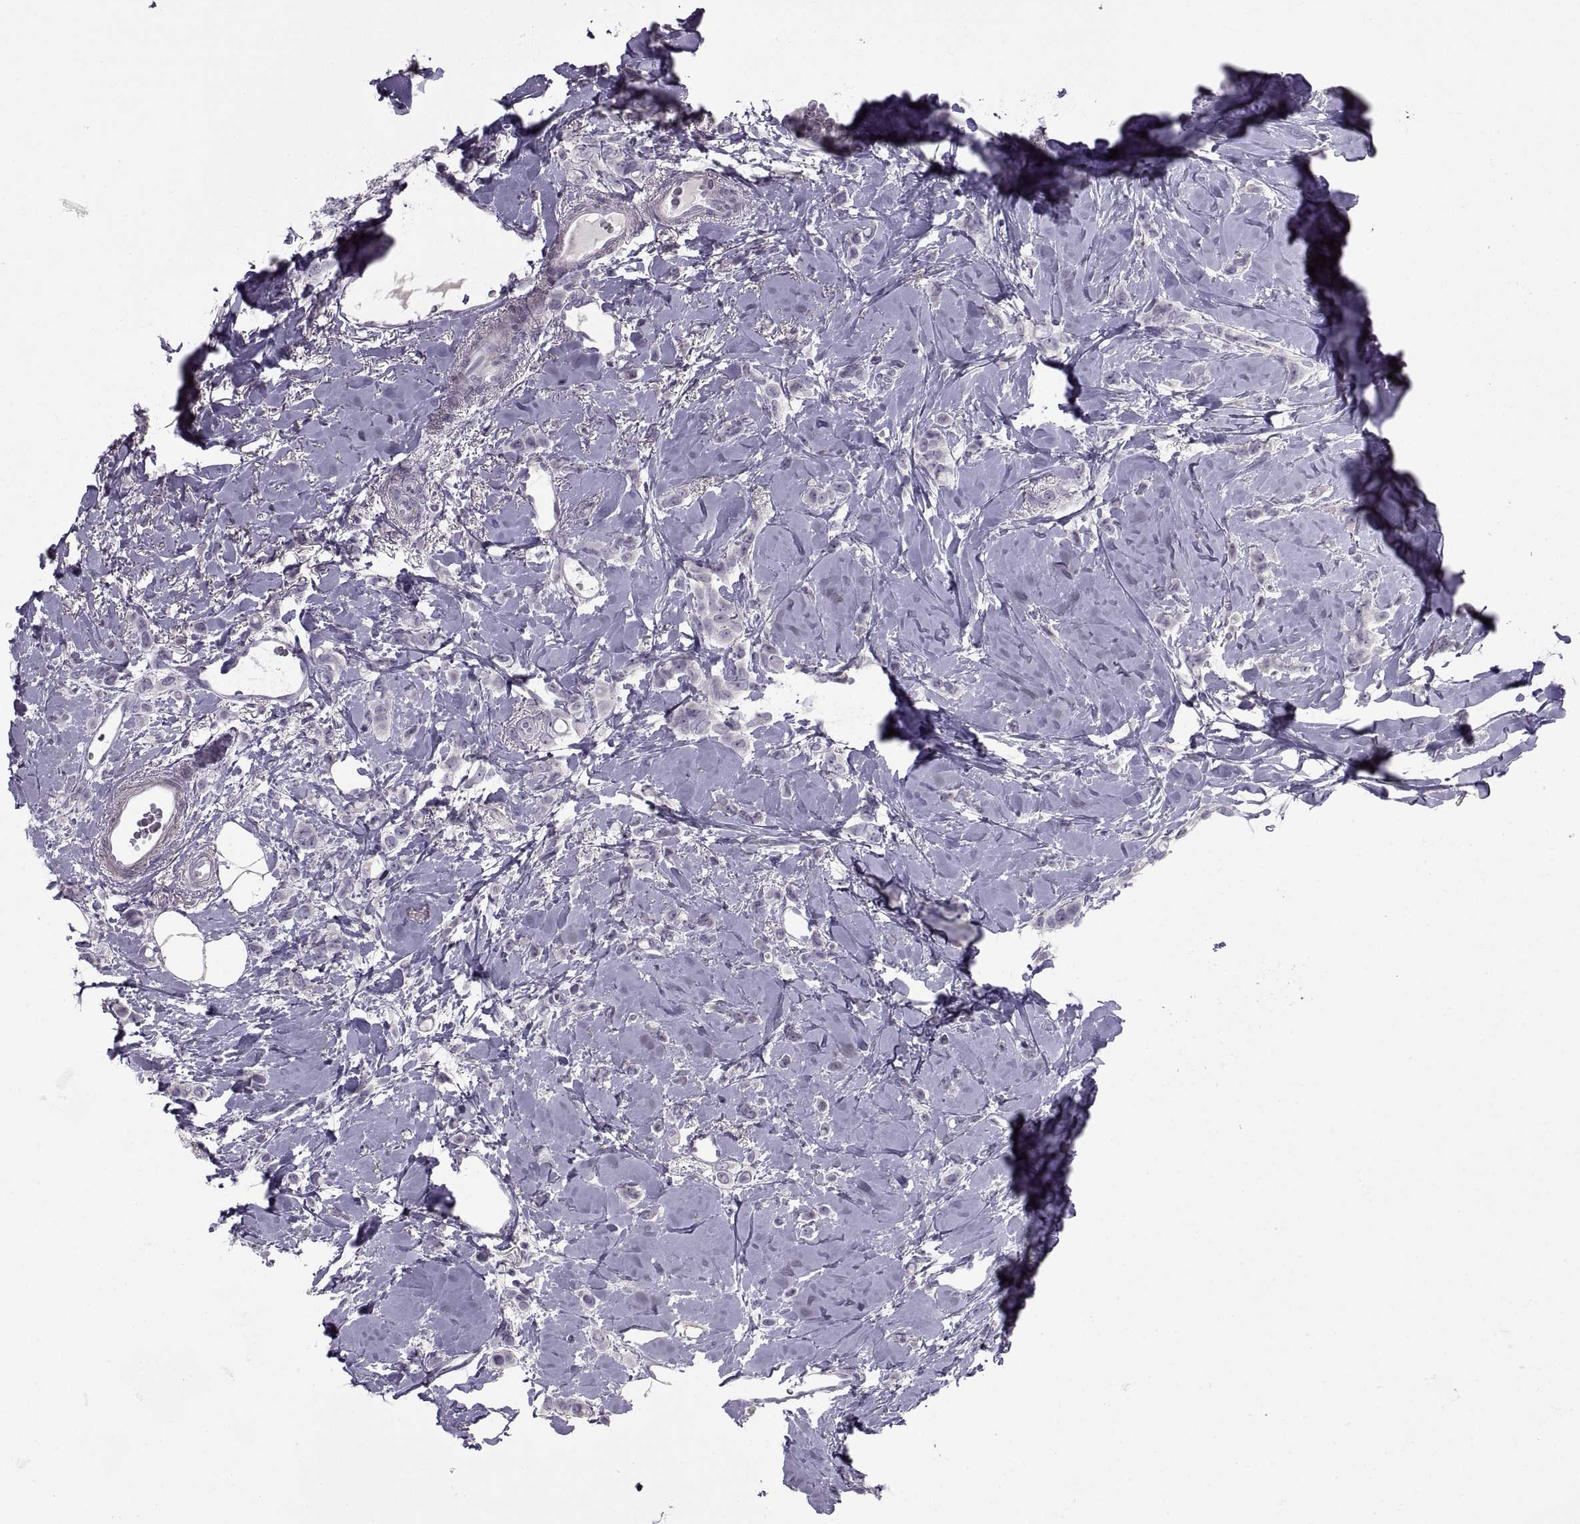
{"staining": {"intensity": "negative", "quantity": "none", "location": "none"}, "tissue": "breast cancer", "cell_type": "Tumor cells", "image_type": "cancer", "snomed": [{"axis": "morphology", "description": "Lobular carcinoma"}, {"axis": "topography", "description": "Breast"}], "caption": "Tumor cells show no significant protein staining in lobular carcinoma (breast). The staining was performed using DAB (3,3'-diaminobenzidine) to visualize the protein expression in brown, while the nuclei were stained in blue with hematoxylin (Magnification: 20x).", "gene": "BSPH1", "patient": {"sex": "female", "age": 66}}